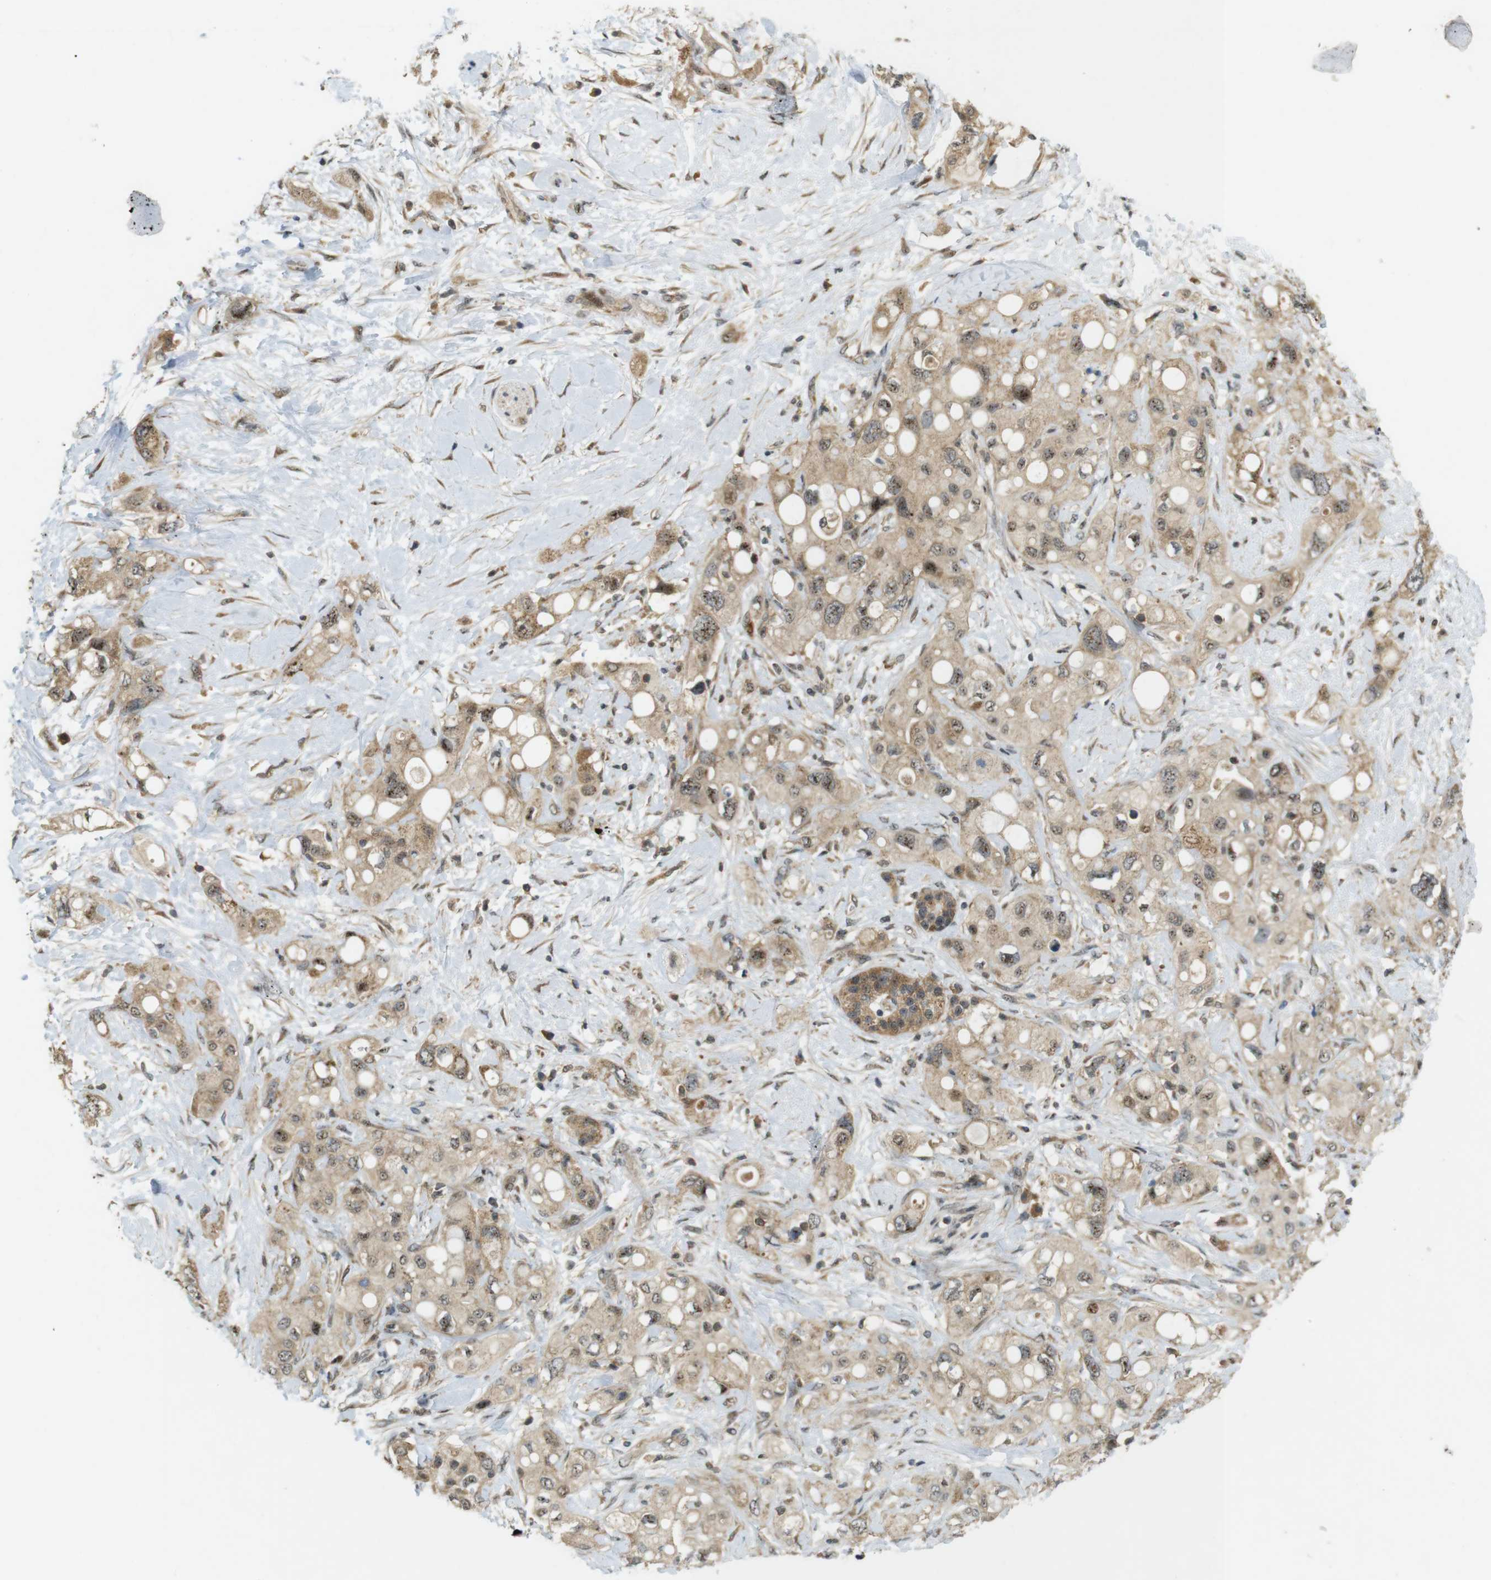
{"staining": {"intensity": "moderate", "quantity": ">75%", "location": "cytoplasmic/membranous,nuclear"}, "tissue": "pancreatic cancer", "cell_type": "Tumor cells", "image_type": "cancer", "snomed": [{"axis": "morphology", "description": "Adenocarcinoma, NOS"}, {"axis": "topography", "description": "Pancreas"}], "caption": "Pancreatic cancer (adenocarcinoma) stained with a protein marker exhibits moderate staining in tumor cells.", "gene": "TMX3", "patient": {"sex": "female", "age": 56}}